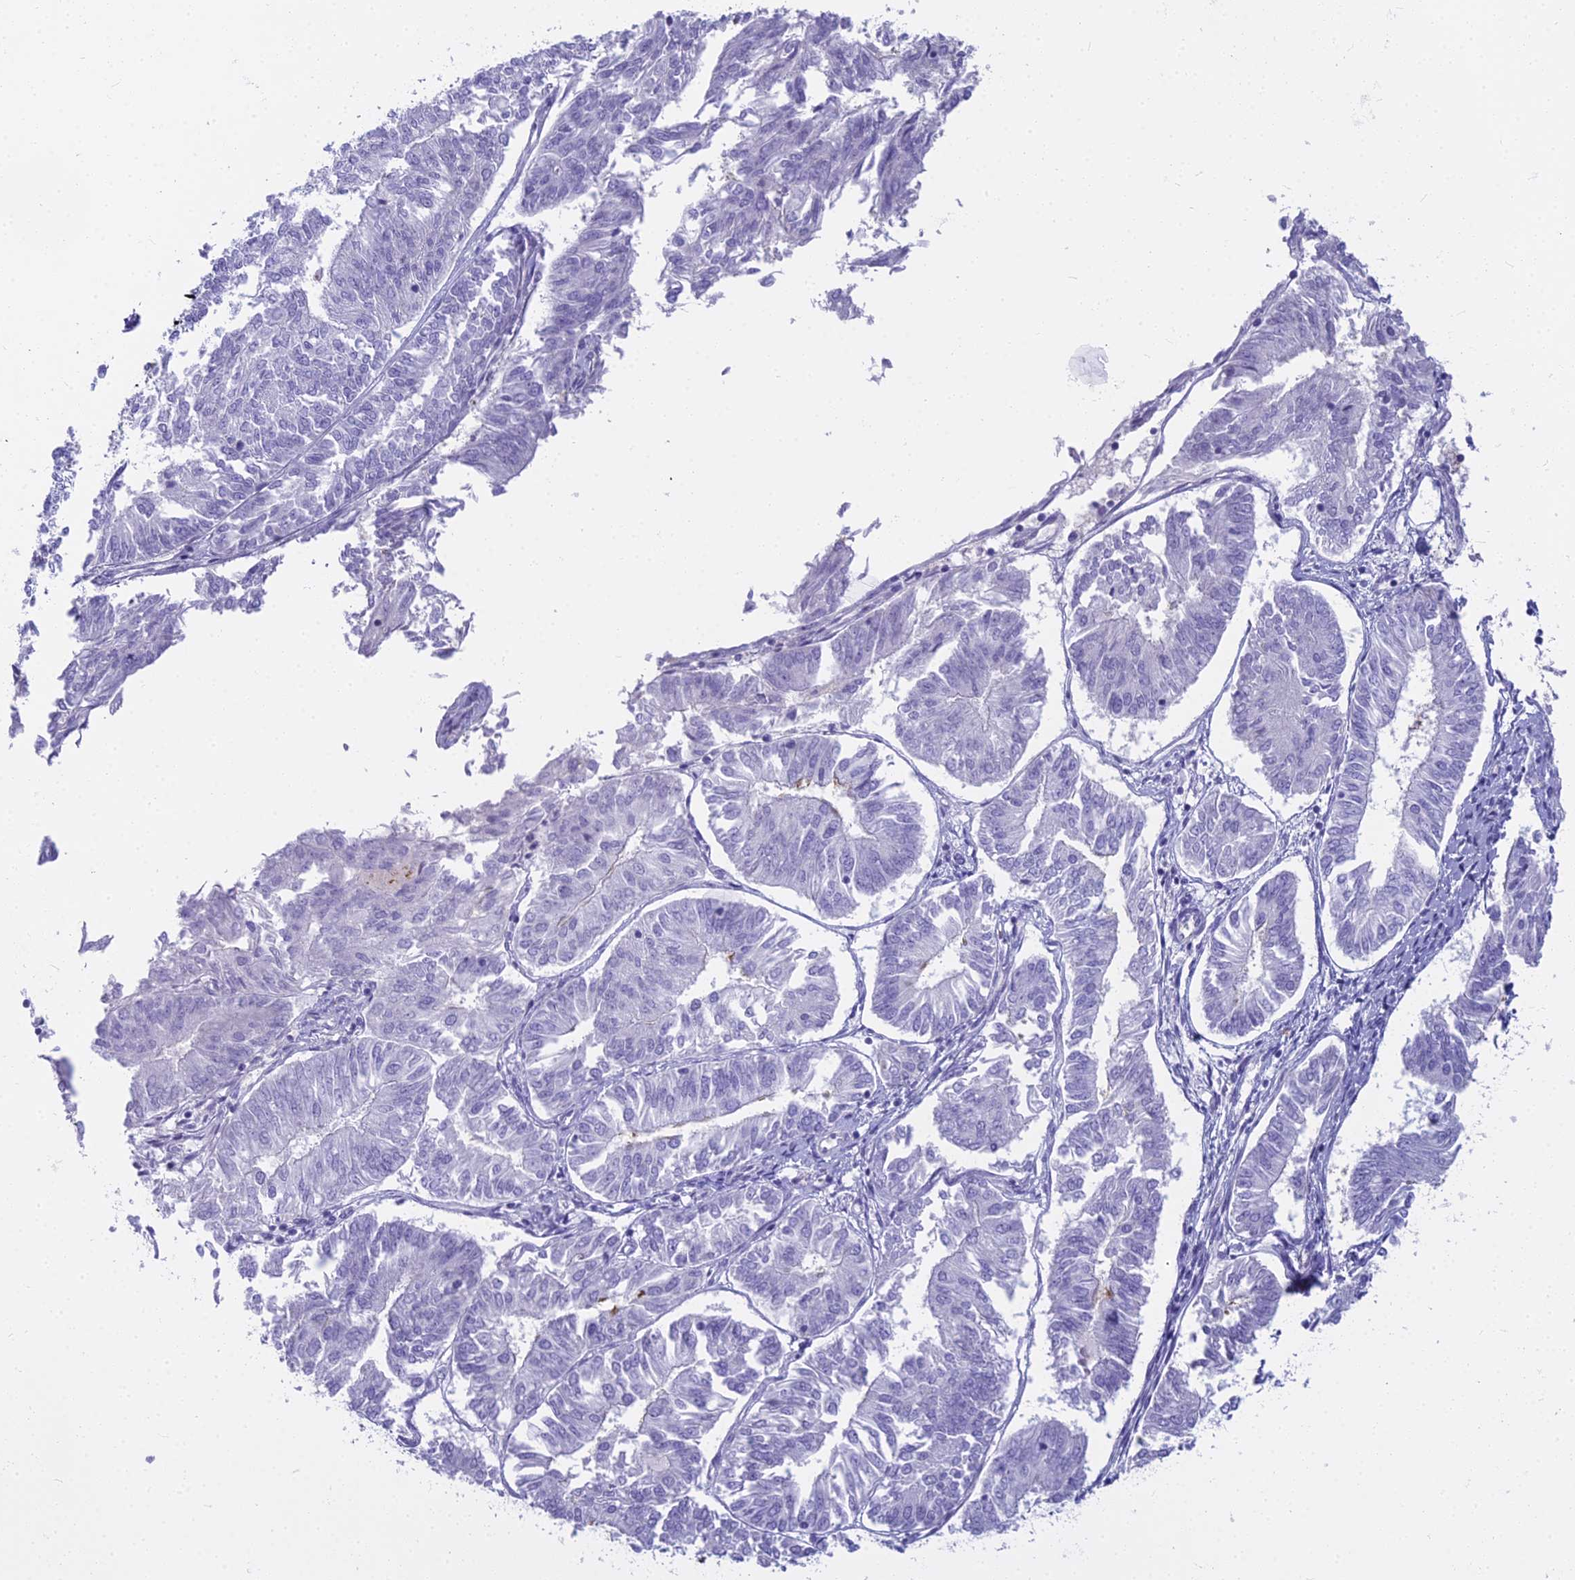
{"staining": {"intensity": "negative", "quantity": "none", "location": "none"}, "tissue": "endometrial cancer", "cell_type": "Tumor cells", "image_type": "cancer", "snomed": [{"axis": "morphology", "description": "Adenocarcinoma, NOS"}, {"axis": "topography", "description": "Endometrium"}], "caption": "The immunohistochemistry micrograph has no significant staining in tumor cells of endometrial adenocarcinoma tissue. Brightfield microscopy of immunohistochemistry (IHC) stained with DAB (brown) and hematoxylin (blue), captured at high magnification.", "gene": "EVI2A", "patient": {"sex": "female", "age": 58}}